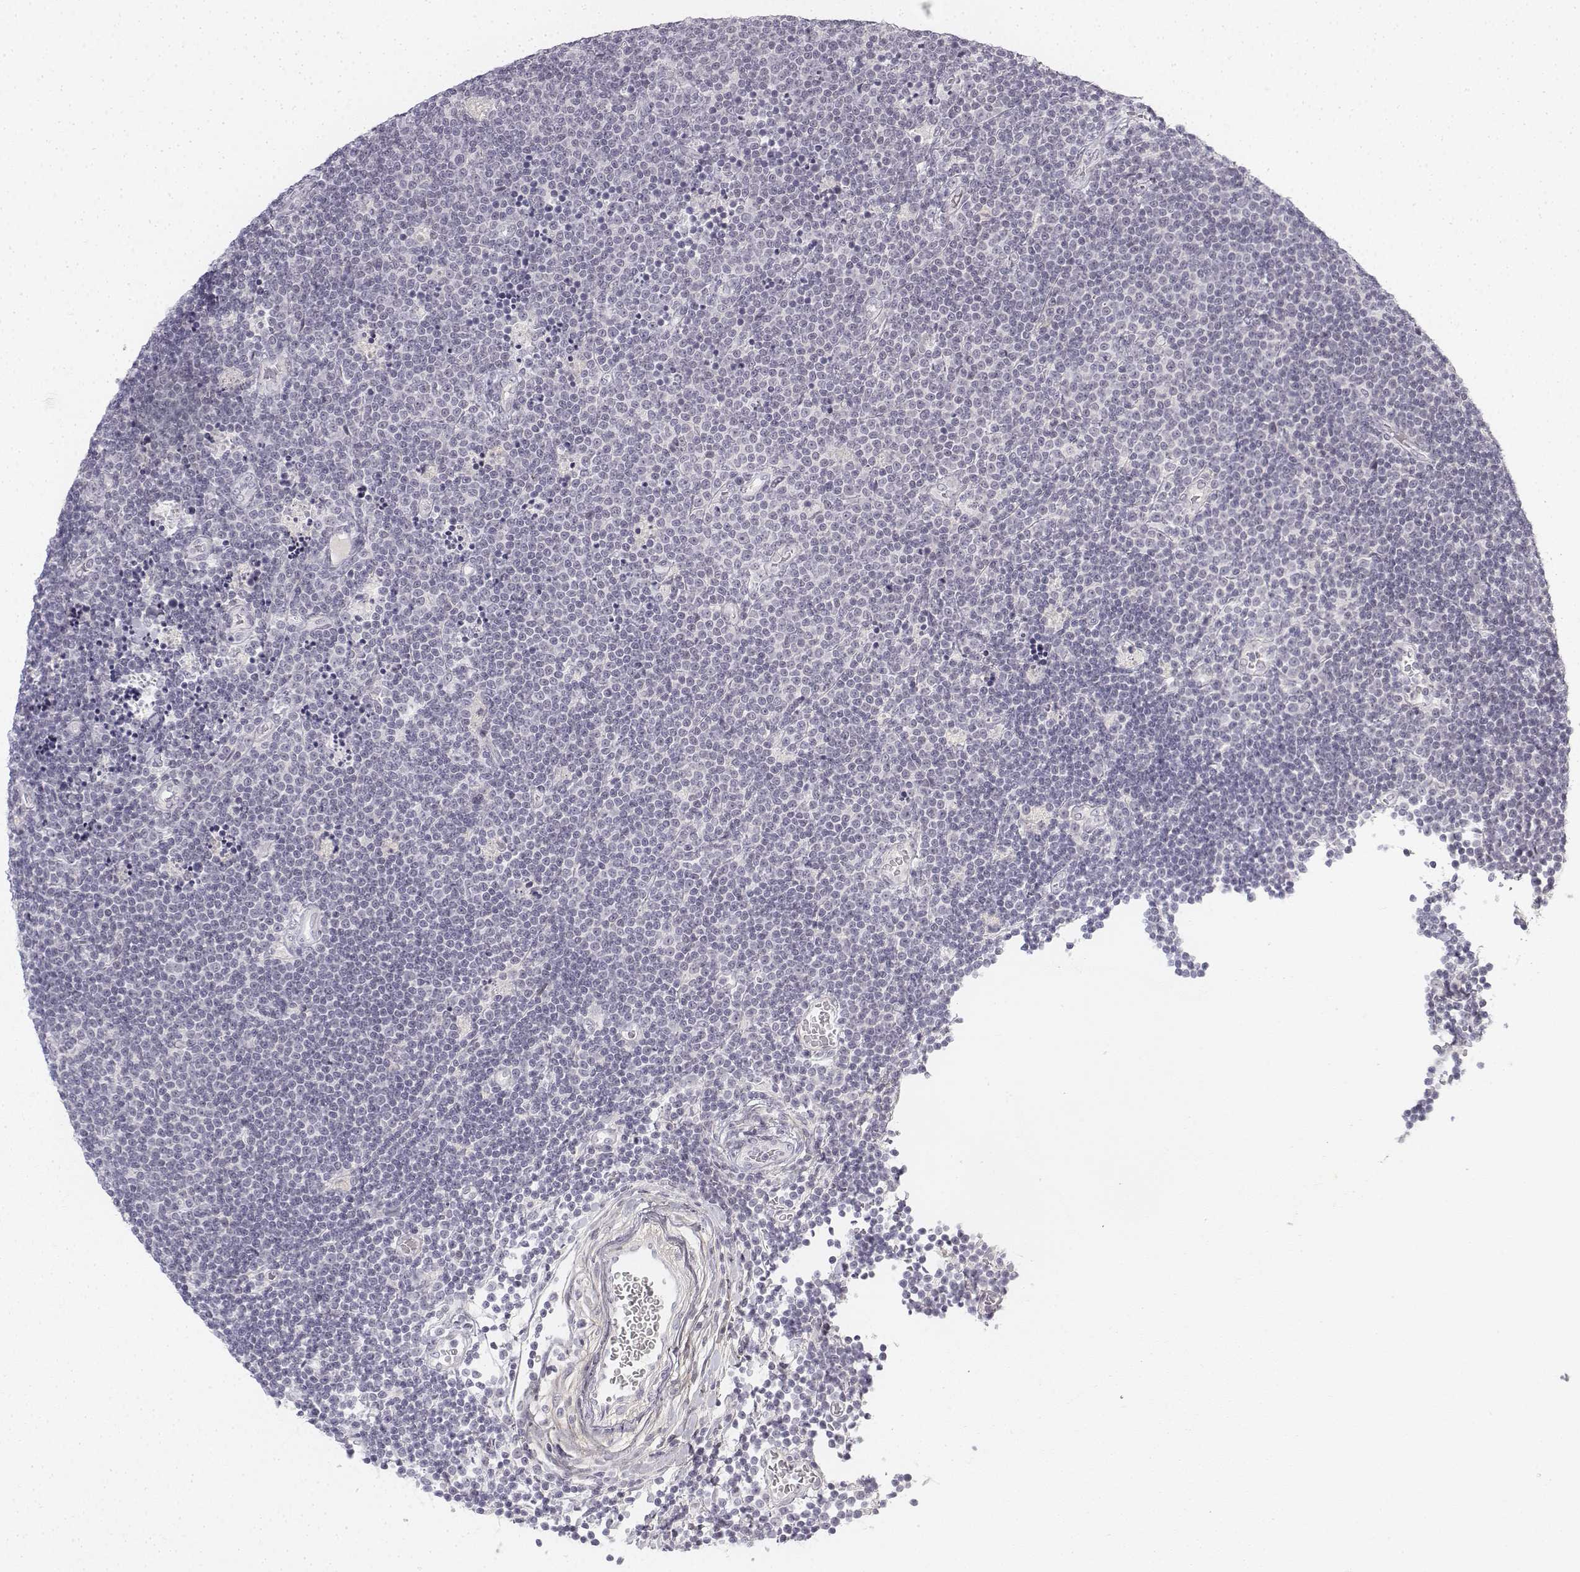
{"staining": {"intensity": "negative", "quantity": "none", "location": "none"}, "tissue": "lymphoma", "cell_type": "Tumor cells", "image_type": "cancer", "snomed": [{"axis": "morphology", "description": "Malignant lymphoma, non-Hodgkin's type, Low grade"}, {"axis": "topography", "description": "Brain"}], "caption": "An IHC micrograph of lymphoma is shown. There is no staining in tumor cells of lymphoma.", "gene": "KRT84", "patient": {"sex": "female", "age": 66}}